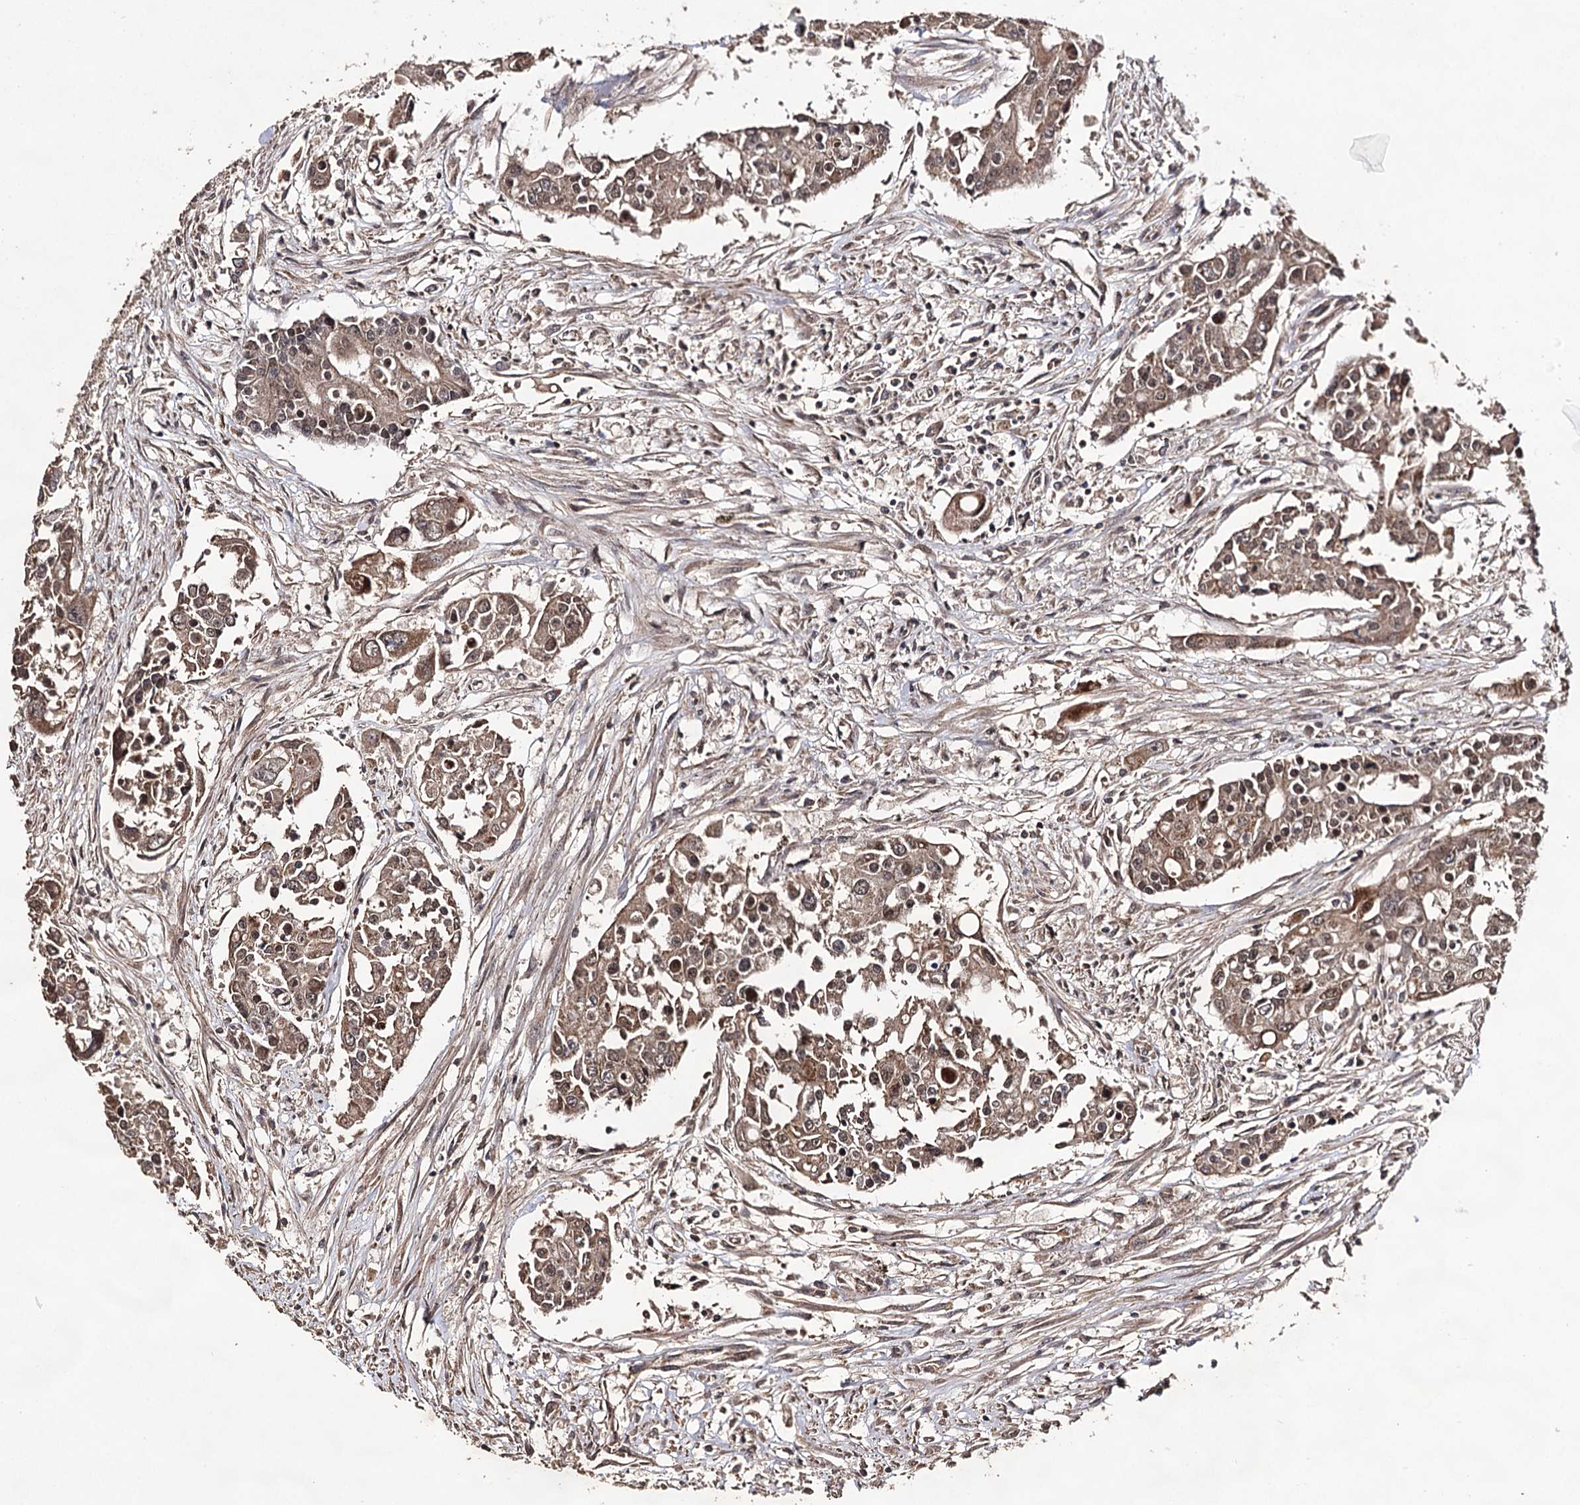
{"staining": {"intensity": "moderate", "quantity": ">75%", "location": "cytoplasmic/membranous,nuclear"}, "tissue": "colorectal cancer", "cell_type": "Tumor cells", "image_type": "cancer", "snomed": [{"axis": "morphology", "description": "Adenocarcinoma, NOS"}, {"axis": "topography", "description": "Colon"}], "caption": "Immunohistochemical staining of human colorectal cancer (adenocarcinoma) exhibits medium levels of moderate cytoplasmic/membranous and nuclear staining in approximately >75% of tumor cells. Using DAB (3,3'-diaminobenzidine) (brown) and hematoxylin (blue) stains, captured at high magnification using brightfield microscopy.", "gene": "ACTR6", "patient": {"sex": "male", "age": 77}}